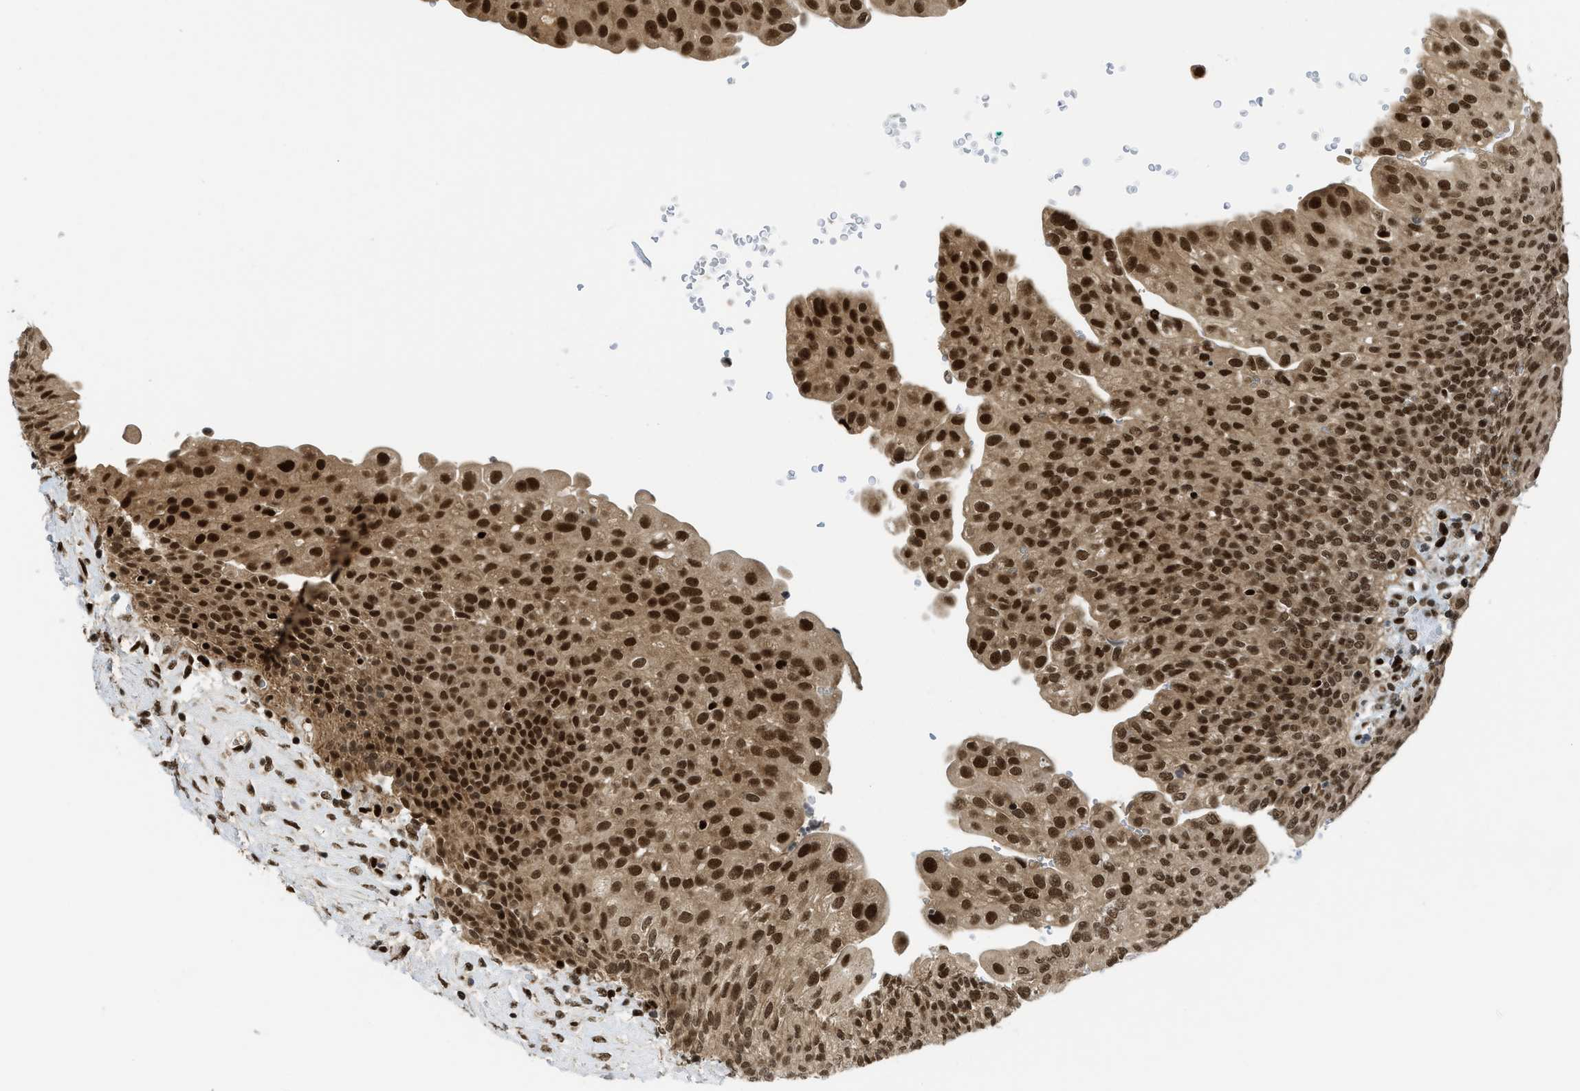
{"staining": {"intensity": "strong", "quantity": ">75%", "location": "cytoplasmic/membranous,nuclear"}, "tissue": "urinary bladder", "cell_type": "Urothelial cells", "image_type": "normal", "snomed": [{"axis": "morphology", "description": "Urothelial carcinoma, High grade"}, {"axis": "topography", "description": "Urinary bladder"}], "caption": "A brown stain shows strong cytoplasmic/membranous,nuclear positivity of a protein in urothelial cells of unremarkable human urinary bladder.", "gene": "RFX5", "patient": {"sex": "male", "age": 46}}